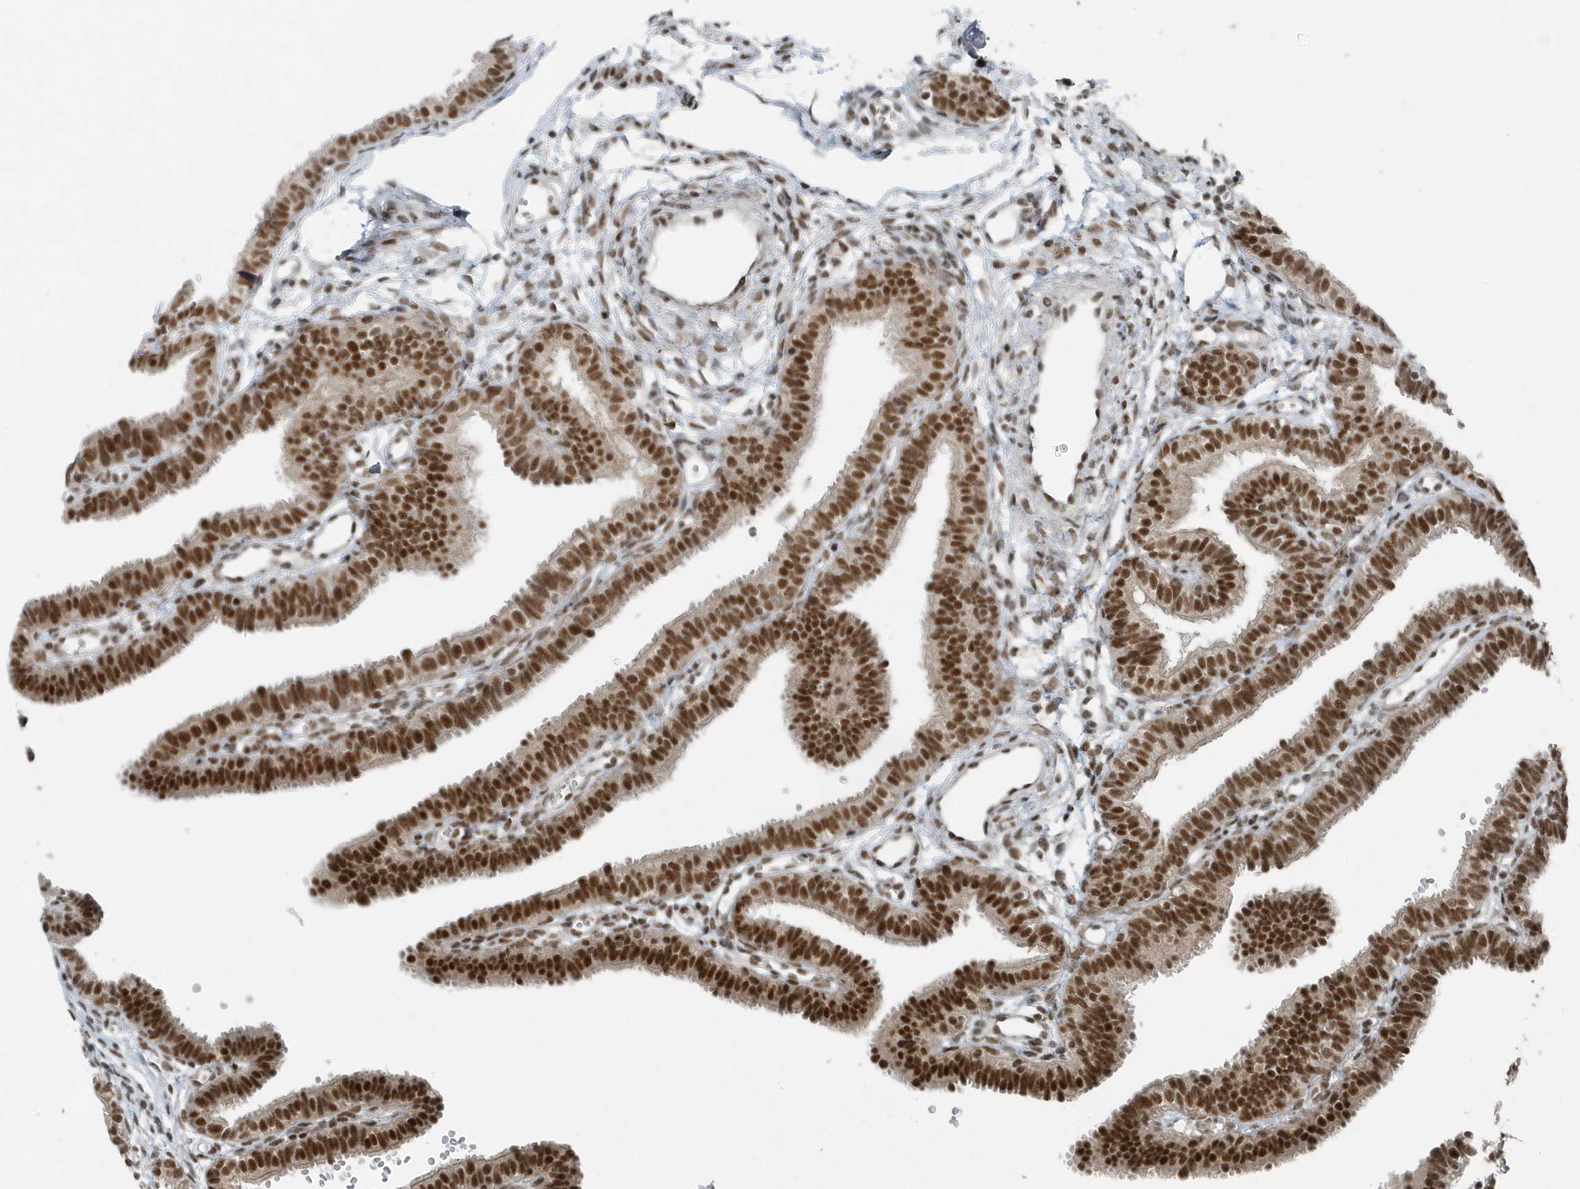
{"staining": {"intensity": "strong", "quantity": ">75%", "location": "nuclear"}, "tissue": "fallopian tube", "cell_type": "Glandular cells", "image_type": "normal", "snomed": [{"axis": "morphology", "description": "Normal tissue, NOS"}, {"axis": "topography", "description": "Fallopian tube"}, {"axis": "topography", "description": "Placenta"}], "caption": "About >75% of glandular cells in benign fallopian tube exhibit strong nuclear protein expression as visualized by brown immunohistochemical staining.", "gene": "YTHDC1", "patient": {"sex": "female", "age": 34}}